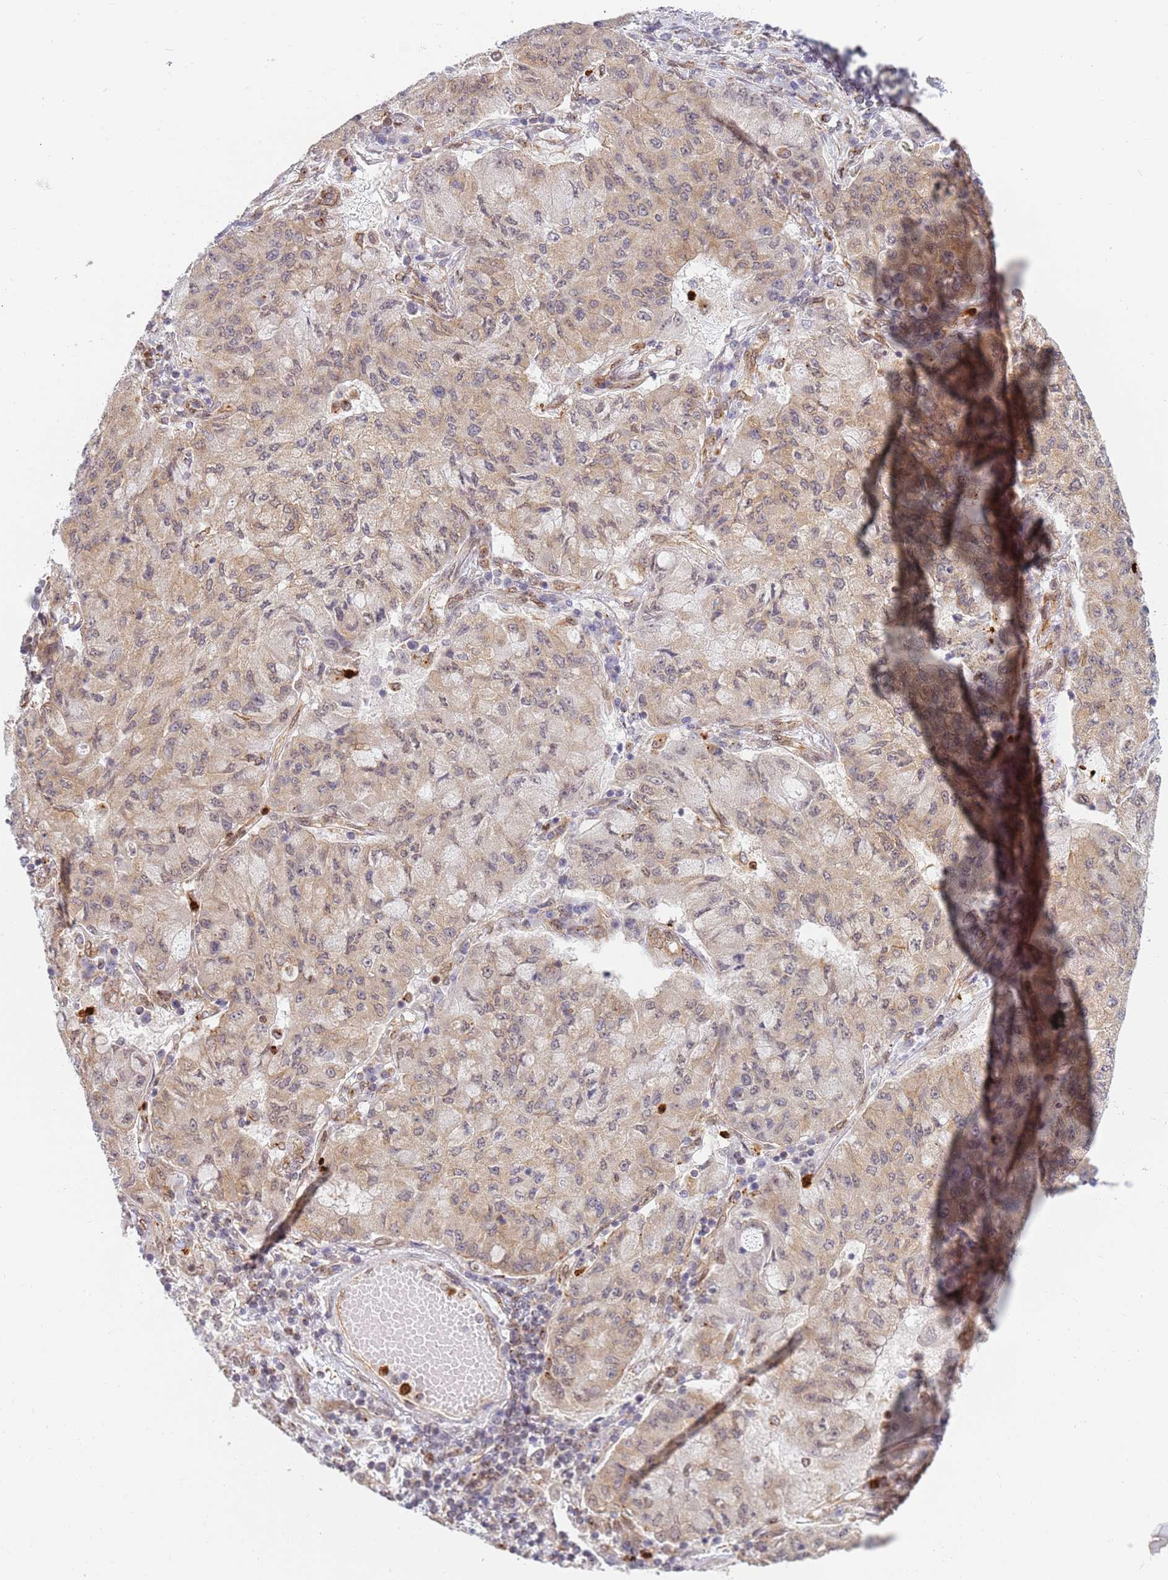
{"staining": {"intensity": "moderate", "quantity": "25%-75%", "location": "cytoplasmic/membranous"}, "tissue": "lung cancer", "cell_type": "Tumor cells", "image_type": "cancer", "snomed": [{"axis": "morphology", "description": "Squamous cell carcinoma, NOS"}, {"axis": "topography", "description": "Lung"}], "caption": "DAB immunohistochemical staining of lung cancer (squamous cell carcinoma) exhibits moderate cytoplasmic/membranous protein staining in about 25%-75% of tumor cells.", "gene": "CEP170", "patient": {"sex": "male", "age": 74}}